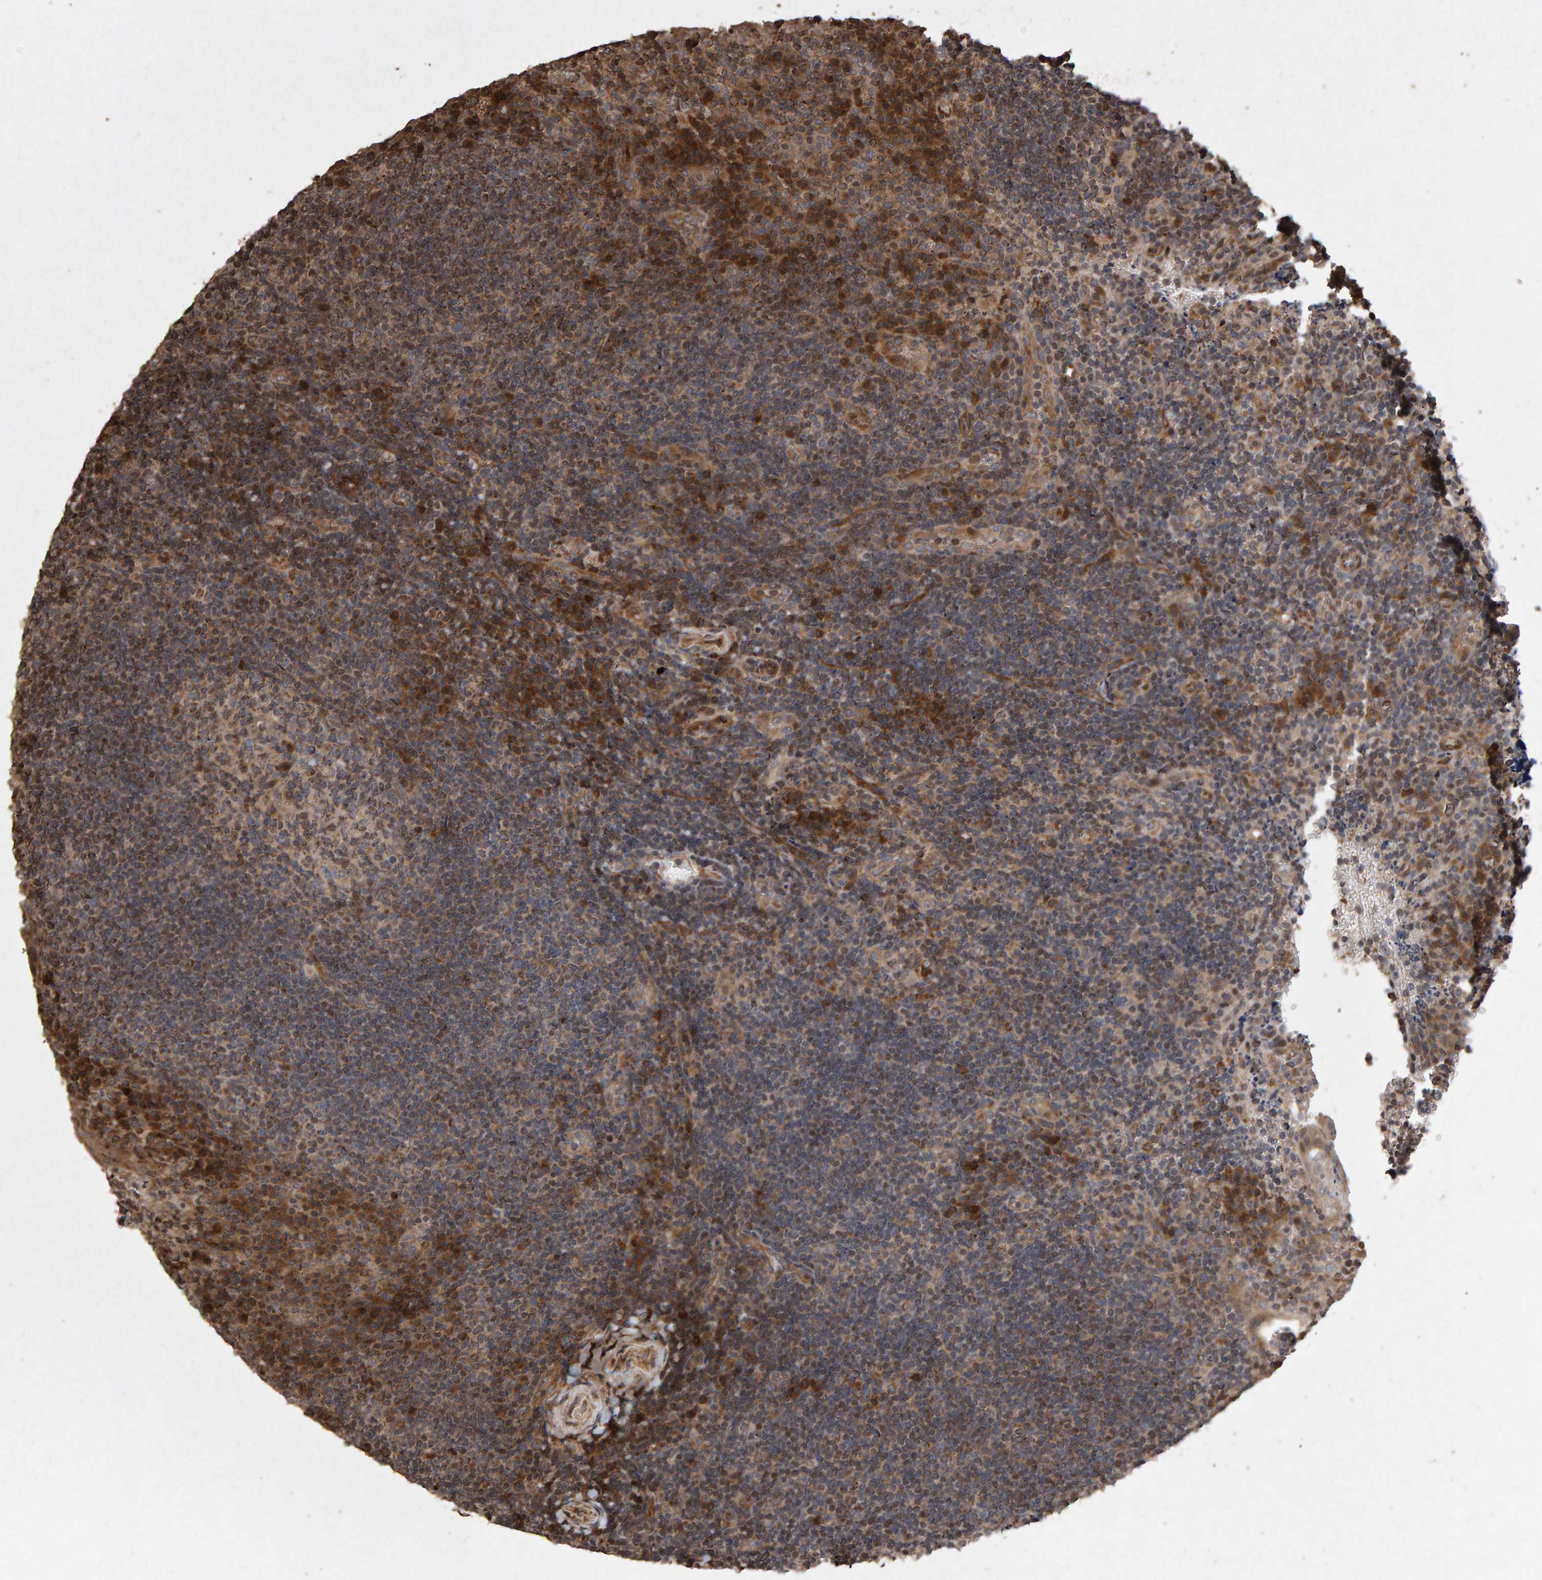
{"staining": {"intensity": "moderate", "quantity": "25%-75%", "location": "cytoplasmic/membranous"}, "tissue": "lymphoma", "cell_type": "Tumor cells", "image_type": "cancer", "snomed": [{"axis": "morphology", "description": "Malignant lymphoma, non-Hodgkin's type, High grade"}, {"axis": "topography", "description": "Tonsil"}], "caption": "An image of malignant lymphoma, non-Hodgkin's type (high-grade) stained for a protein exhibits moderate cytoplasmic/membranous brown staining in tumor cells.", "gene": "OSBP2", "patient": {"sex": "female", "age": 36}}